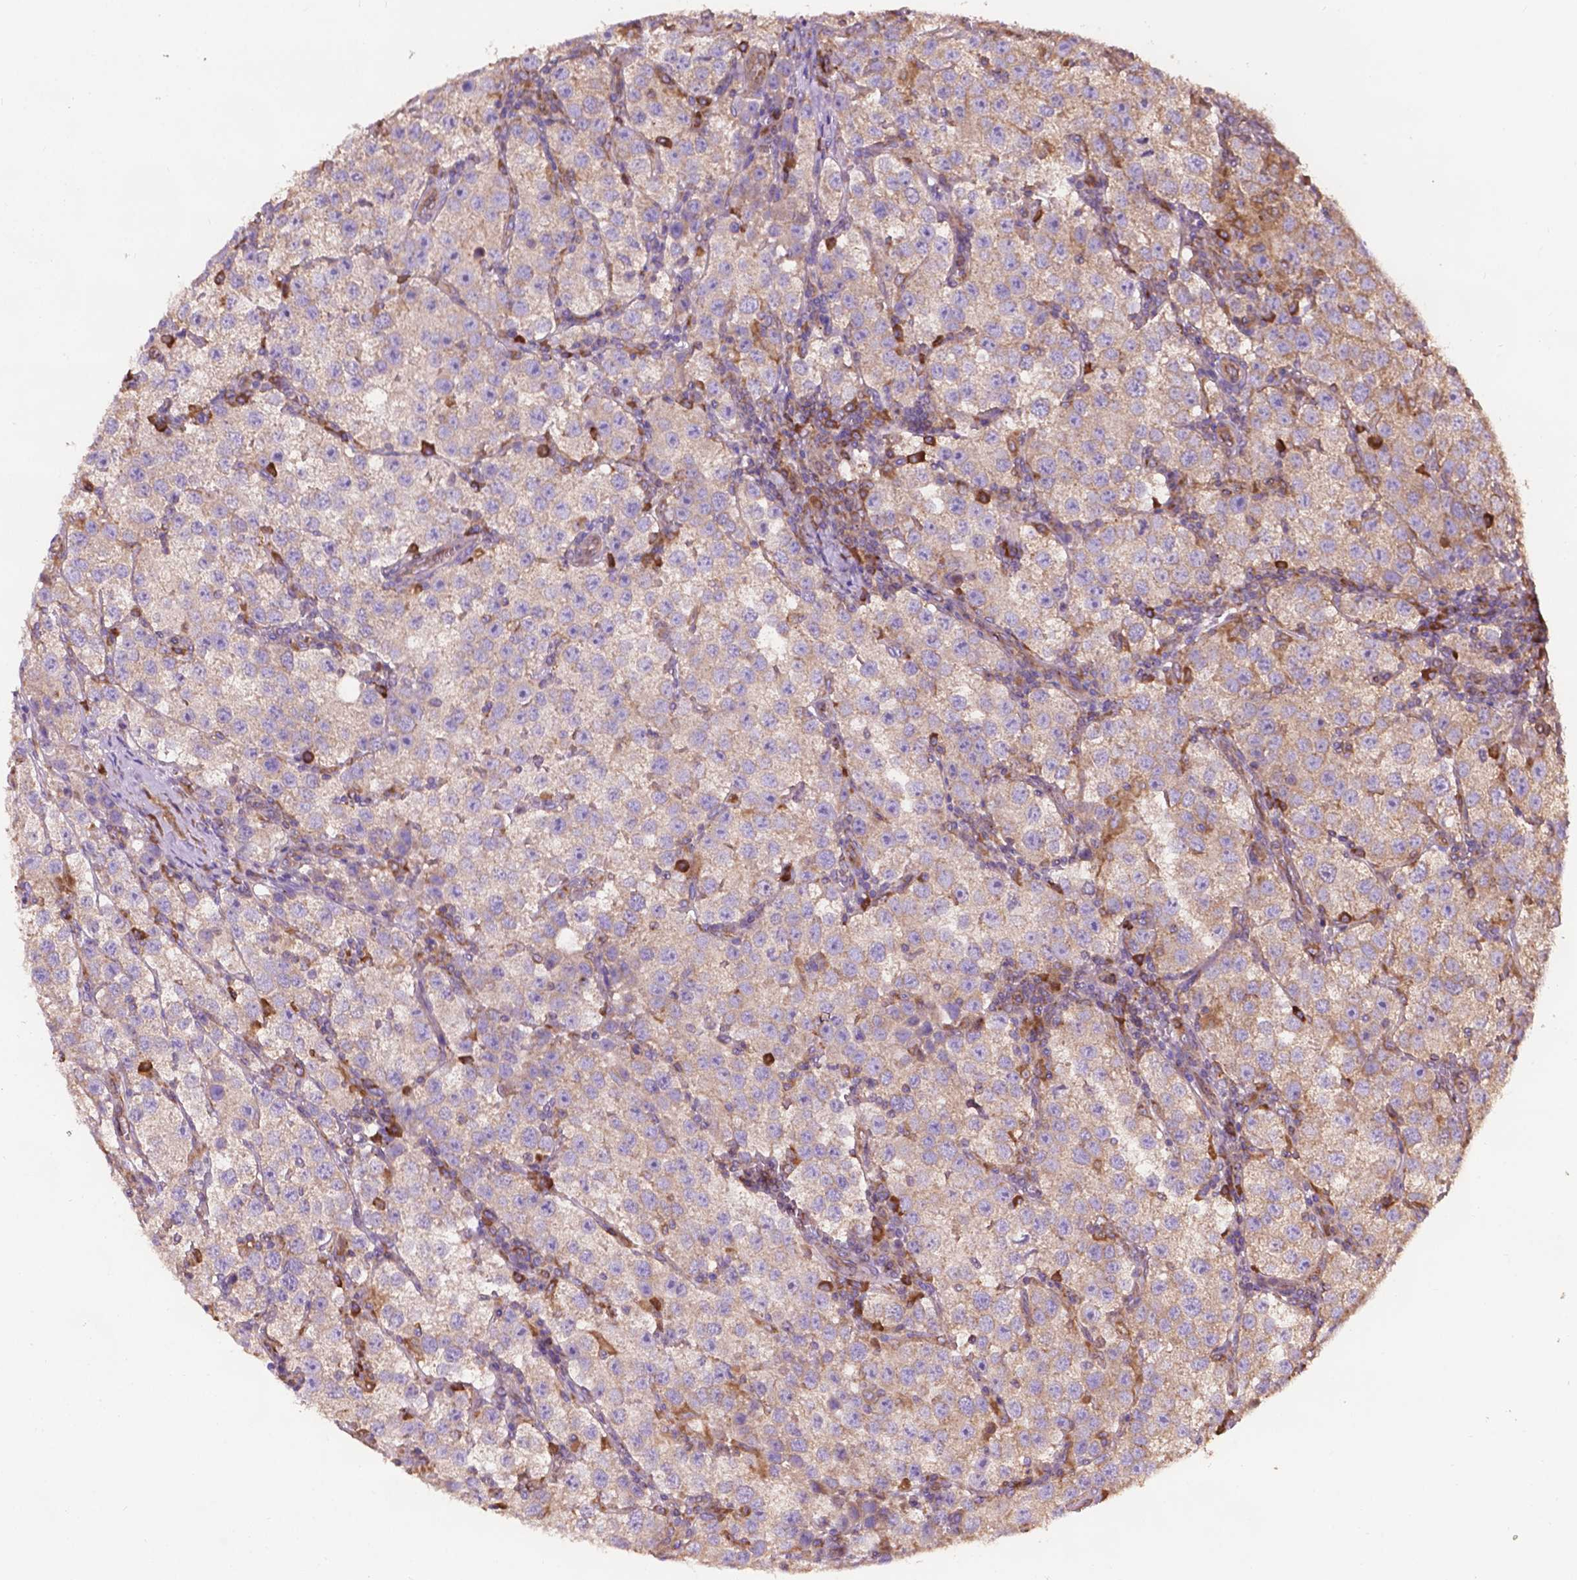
{"staining": {"intensity": "weak", "quantity": "25%-75%", "location": "cytoplasmic/membranous"}, "tissue": "testis cancer", "cell_type": "Tumor cells", "image_type": "cancer", "snomed": [{"axis": "morphology", "description": "Seminoma, NOS"}, {"axis": "topography", "description": "Testis"}], "caption": "Testis cancer stained with a brown dye demonstrates weak cytoplasmic/membranous positive staining in approximately 25%-75% of tumor cells.", "gene": "CCDC71L", "patient": {"sex": "male", "age": 37}}